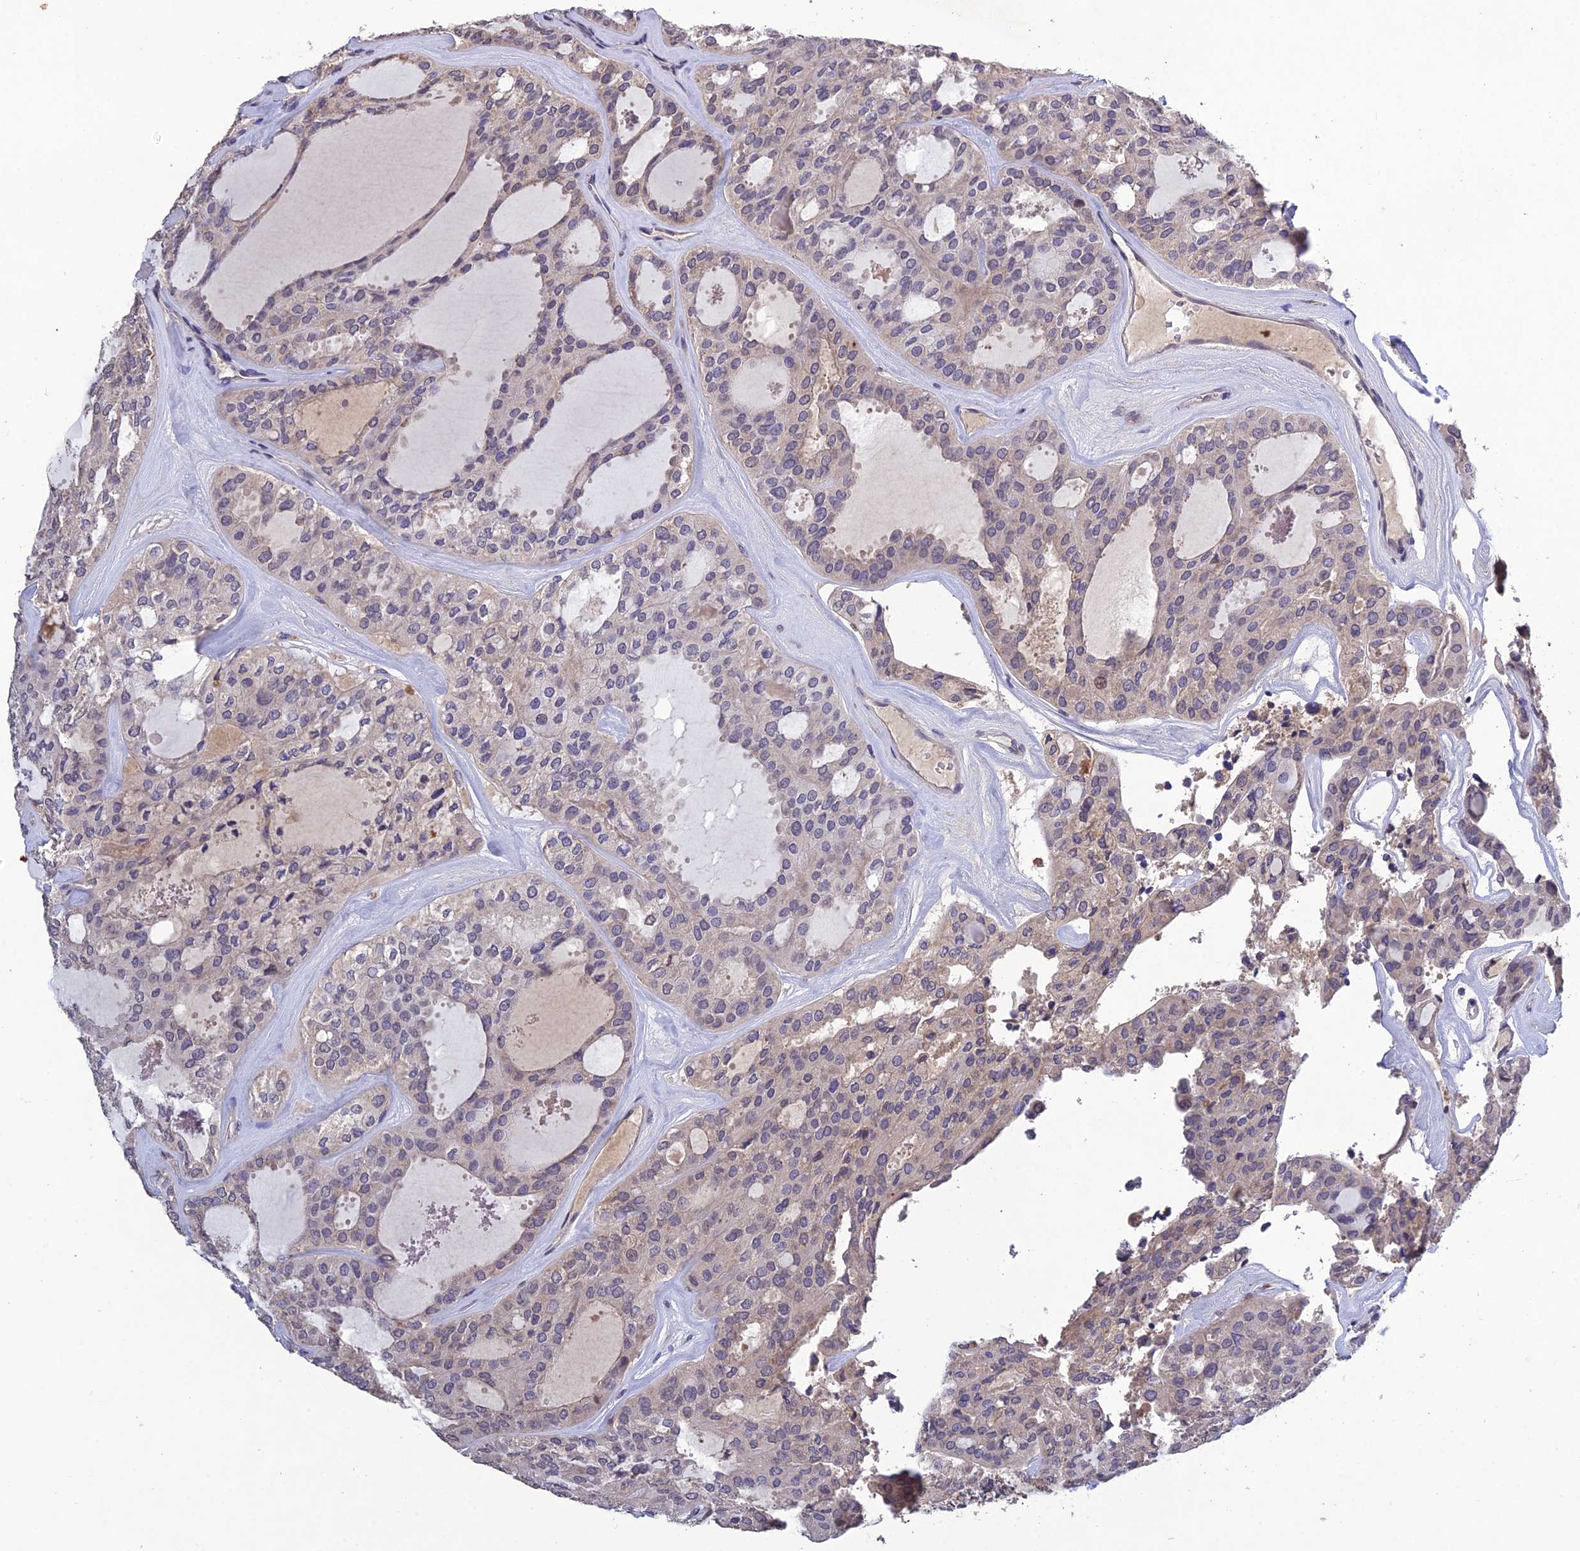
{"staining": {"intensity": "negative", "quantity": "none", "location": "none"}, "tissue": "thyroid cancer", "cell_type": "Tumor cells", "image_type": "cancer", "snomed": [{"axis": "morphology", "description": "Follicular adenoma carcinoma, NOS"}, {"axis": "topography", "description": "Thyroid gland"}], "caption": "The micrograph shows no staining of tumor cells in thyroid cancer.", "gene": "SLC39A13", "patient": {"sex": "male", "age": 75}}